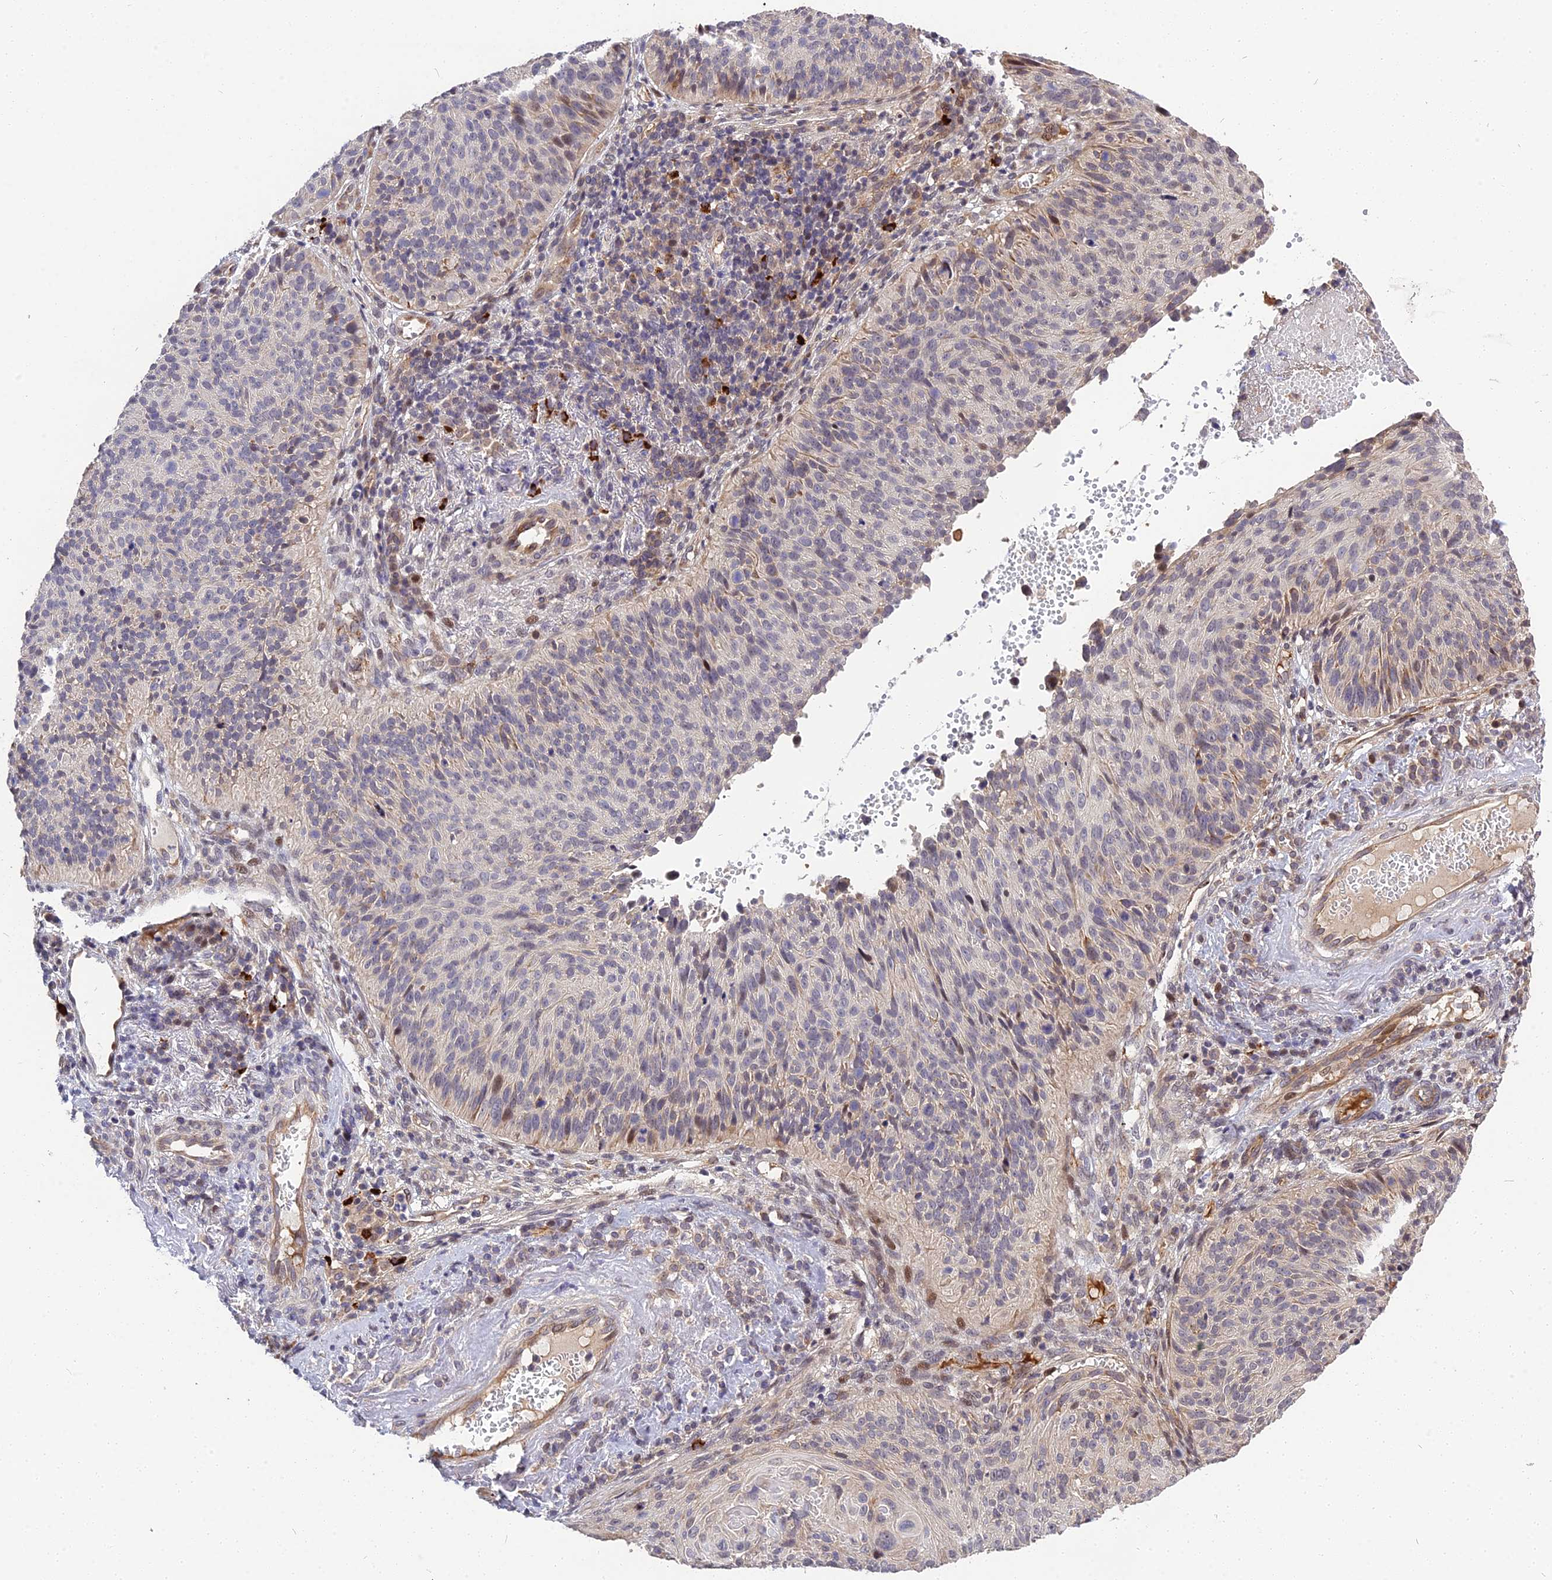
{"staining": {"intensity": "moderate", "quantity": "<25%", "location": "nuclear"}, "tissue": "cervical cancer", "cell_type": "Tumor cells", "image_type": "cancer", "snomed": [{"axis": "morphology", "description": "Squamous cell carcinoma, NOS"}, {"axis": "topography", "description": "Cervix"}], "caption": "Cervical cancer (squamous cell carcinoma) tissue exhibits moderate nuclear staining in about <25% of tumor cells, visualized by immunohistochemistry. The staining is performed using DAB brown chromogen to label protein expression. The nuclei are counter-stained blue using hematoxylin.", "gene": "MFSD2A", "patient": {"sex": "female", "age": 74}}